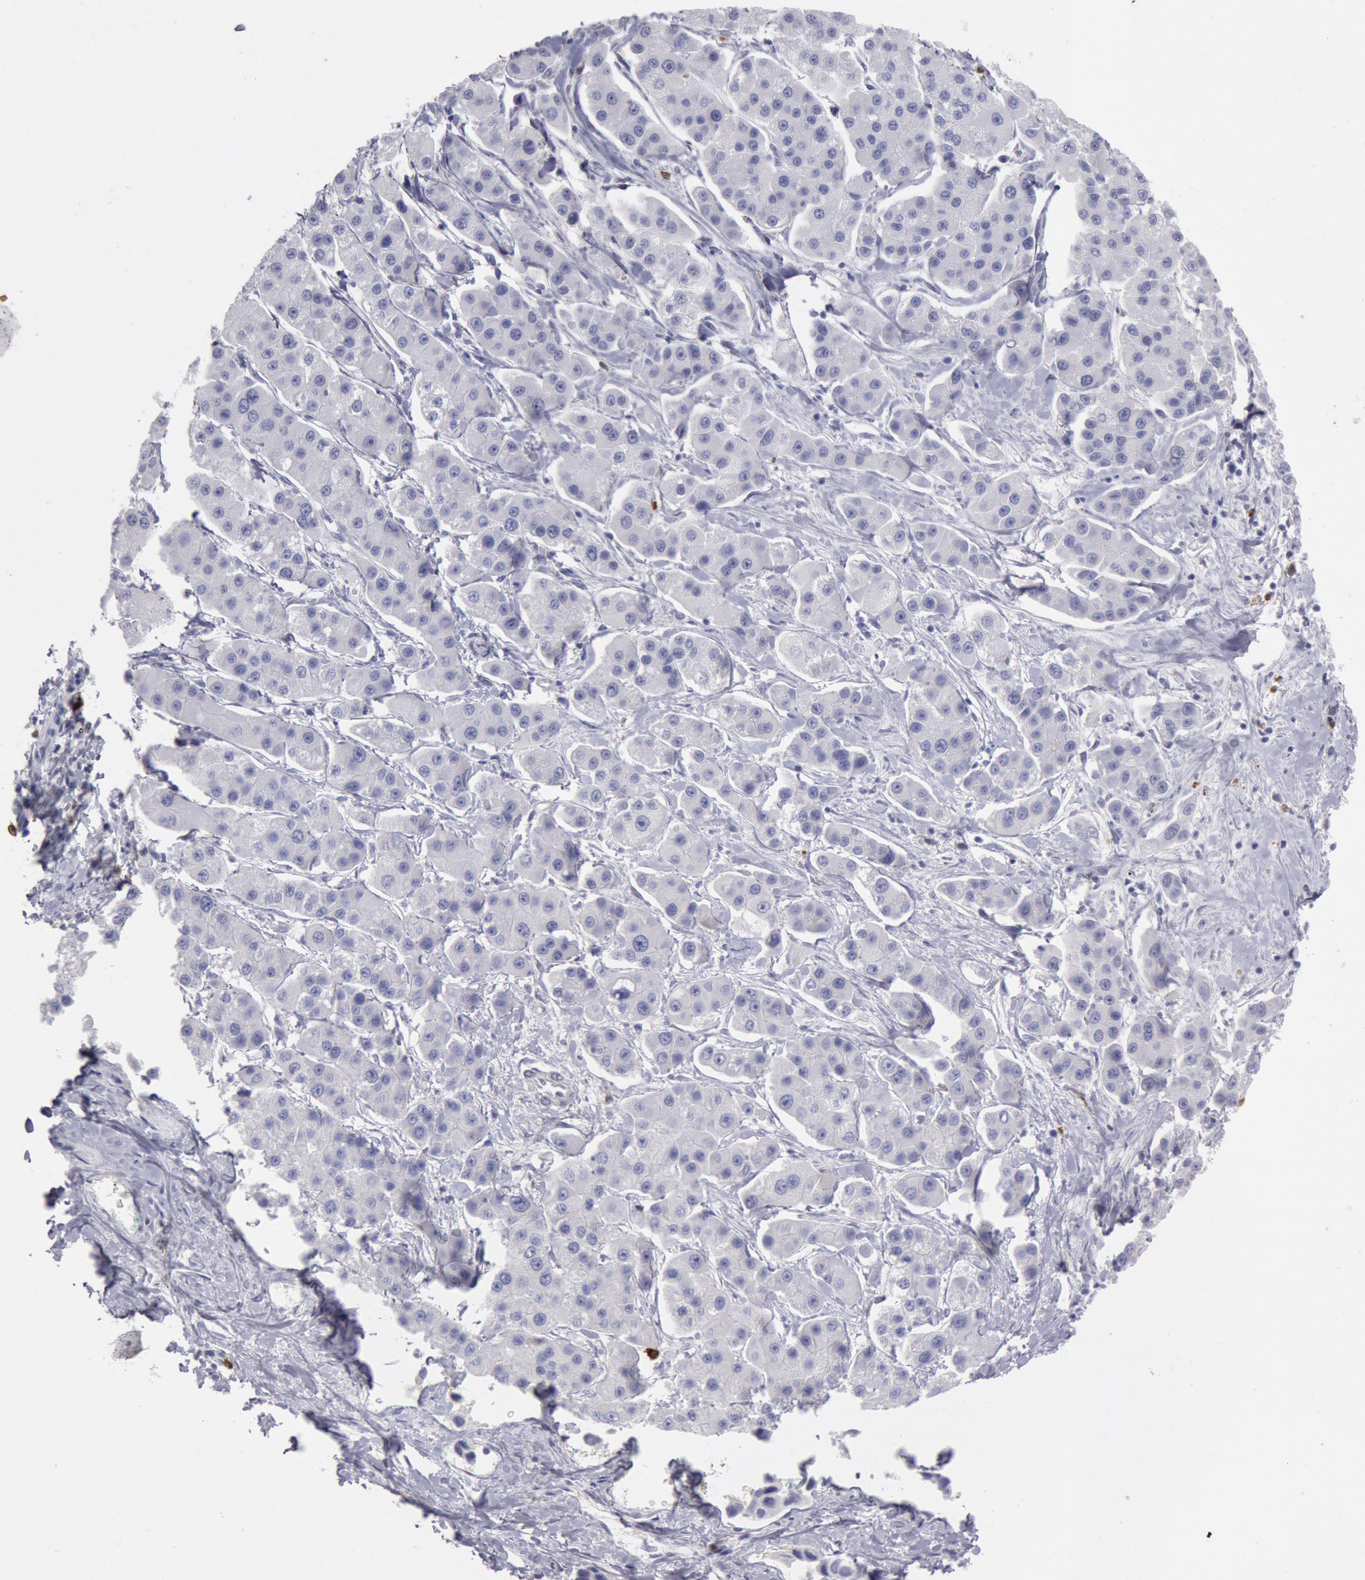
{"staining": {"intensity": "negative", "quantity": "none", "location": "none"}, "tissue": "liver cancer", "cell_type": "Tumor cells", "image_type": "cancer", "snomed": [{"axis": "morphology", "description": "Carcinoma, Hepatocellular, NOS"}, {"axis": "topography", "description": "Liver"}], "caption": "This is an immunohistochemistry (IHC) histopathology image of human liver cancer. There is no positivity in tumor cells.", "gene": "FCN1", "patient": {"sex": "female", "age": 85}}